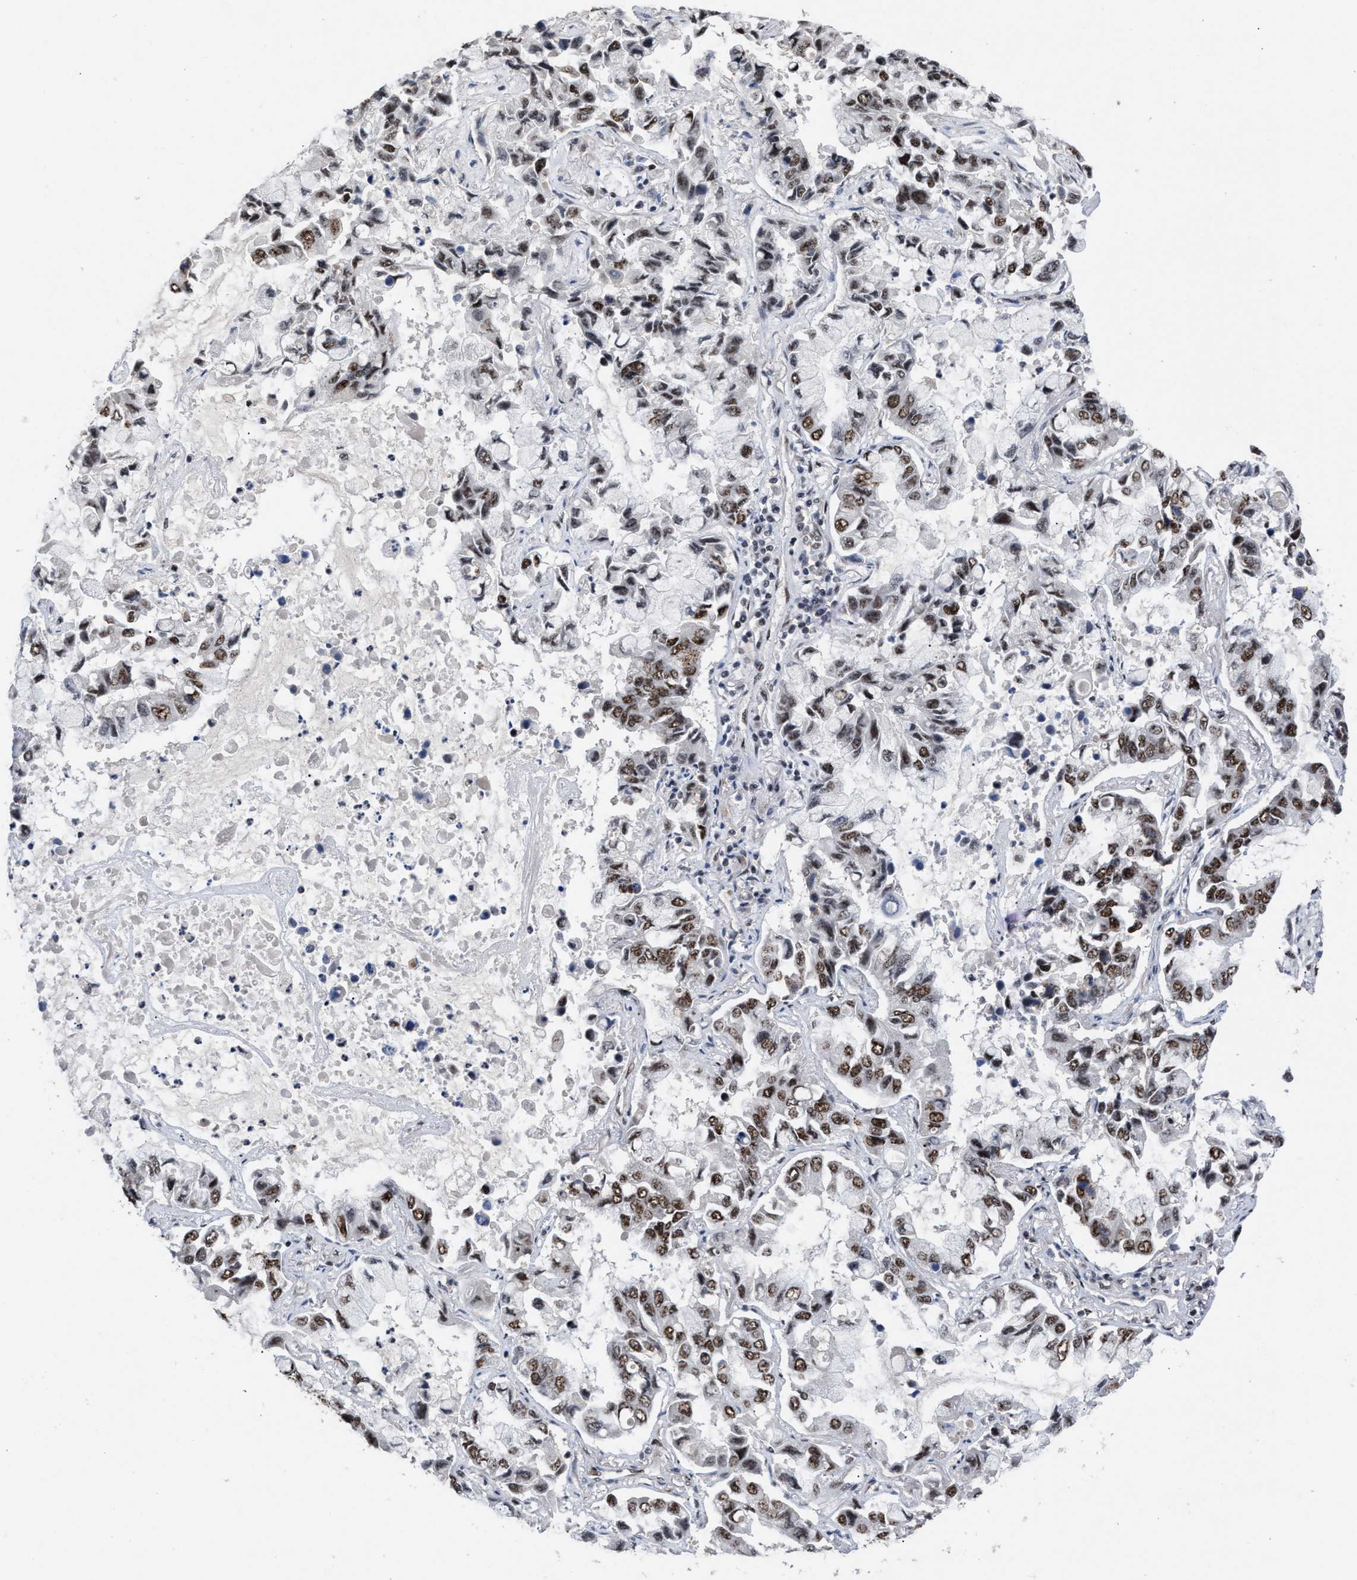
{"staining": {"intensity": "strong", "quantity": ">75%", "location": "nuclear"}, "tissue": "lung cancer", "cell_type": "Tumor cells", "image_type": "cancer", "snomed": [{"axis": "morphology", "description": "Adenocarcinoma, NOS"}, {"axis": "topography", "description": "Lung"}], "caption": "A micrograph of human lung cancer stained for a protein demonstrates strong nuclear brown staining in tumor cells. The staining was performed using DAB to visualize the protein expression in brown, while the nuclei were stained in blue with hematoxylin (Magnification: 20x).", "gene": "EIF4A3", "patient": {"sex": "male", "age": 64}}